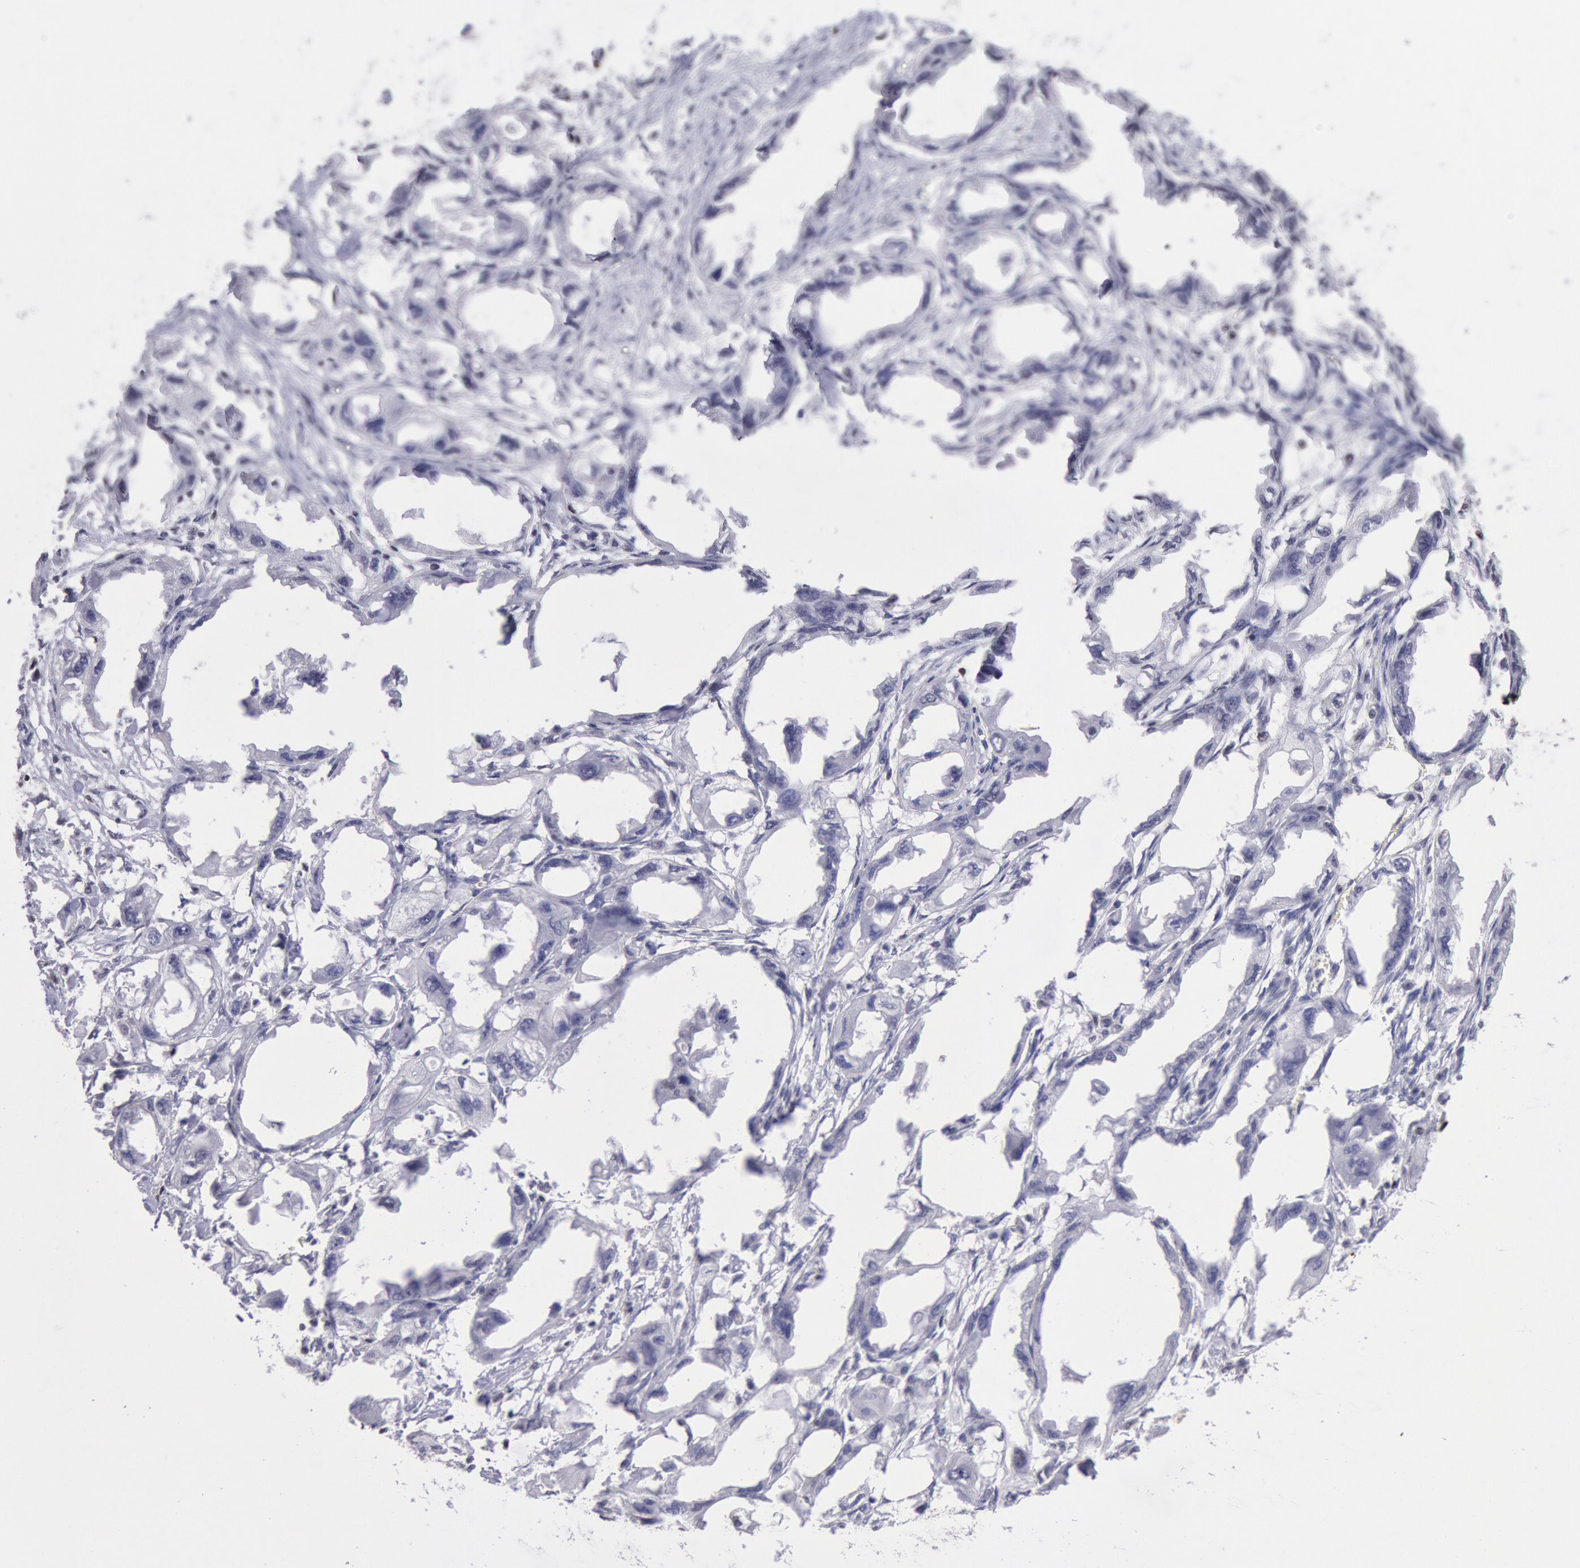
{"staining": {"intensity": "negative", "quantity": "none", "location": "none"}, "tissue": "endometrial cancer", "cell_type": "Tumor cells", "image_type": "cancer", "snomed": [{"axis": "morphology", "description": "Adenocarcinoma, NOS"}, {"axis": "topography", "description": "Endometrium"}], "caption": "Protein analysis of endometrial cancer shows no significant expression in tumor cells. Nuclei are stained in blue.", "gene": "MYH7", "patient": {"sex": "female", "age": 67}}